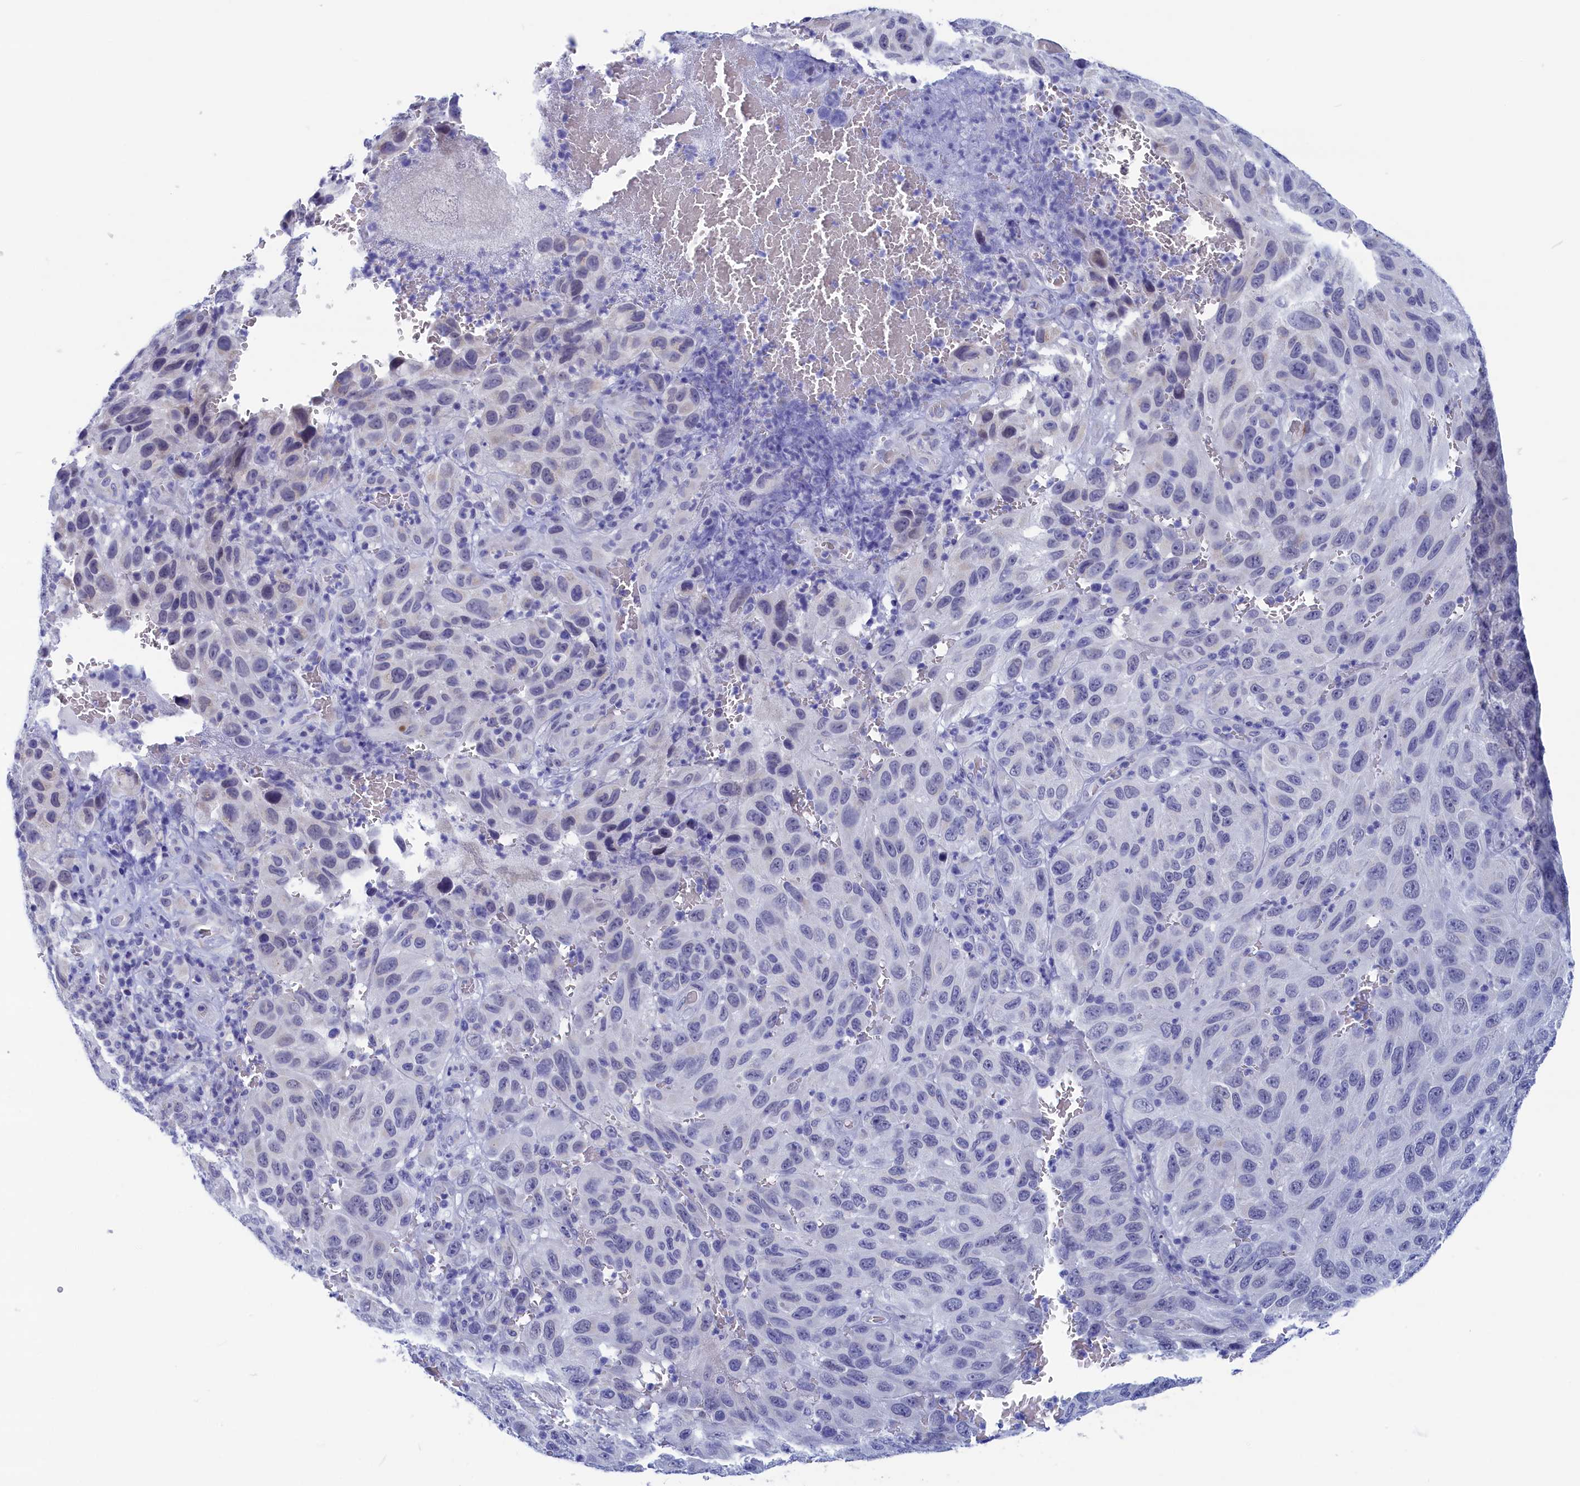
{"staining": {"intensity": "negative", "quantity": "none", "location": "none"}, "tissue": "melanoma", "cell_type": "Tumor cells", "image_type": "cancer", "snomed": [{"axis": "morphology", "description": "Normal tissue, NOS"}, {"axis": "morphology", "description": "Malignant melanoma, NOS"}, {"axis": "topography", "description": "Skin"}], "caption": "This is an immunohistochemistry histopathology image of malignant melanoma. There is no positivity in tumor cells.", "gene": "WDR83", "patient": {"sex": "female", "age": 96}}